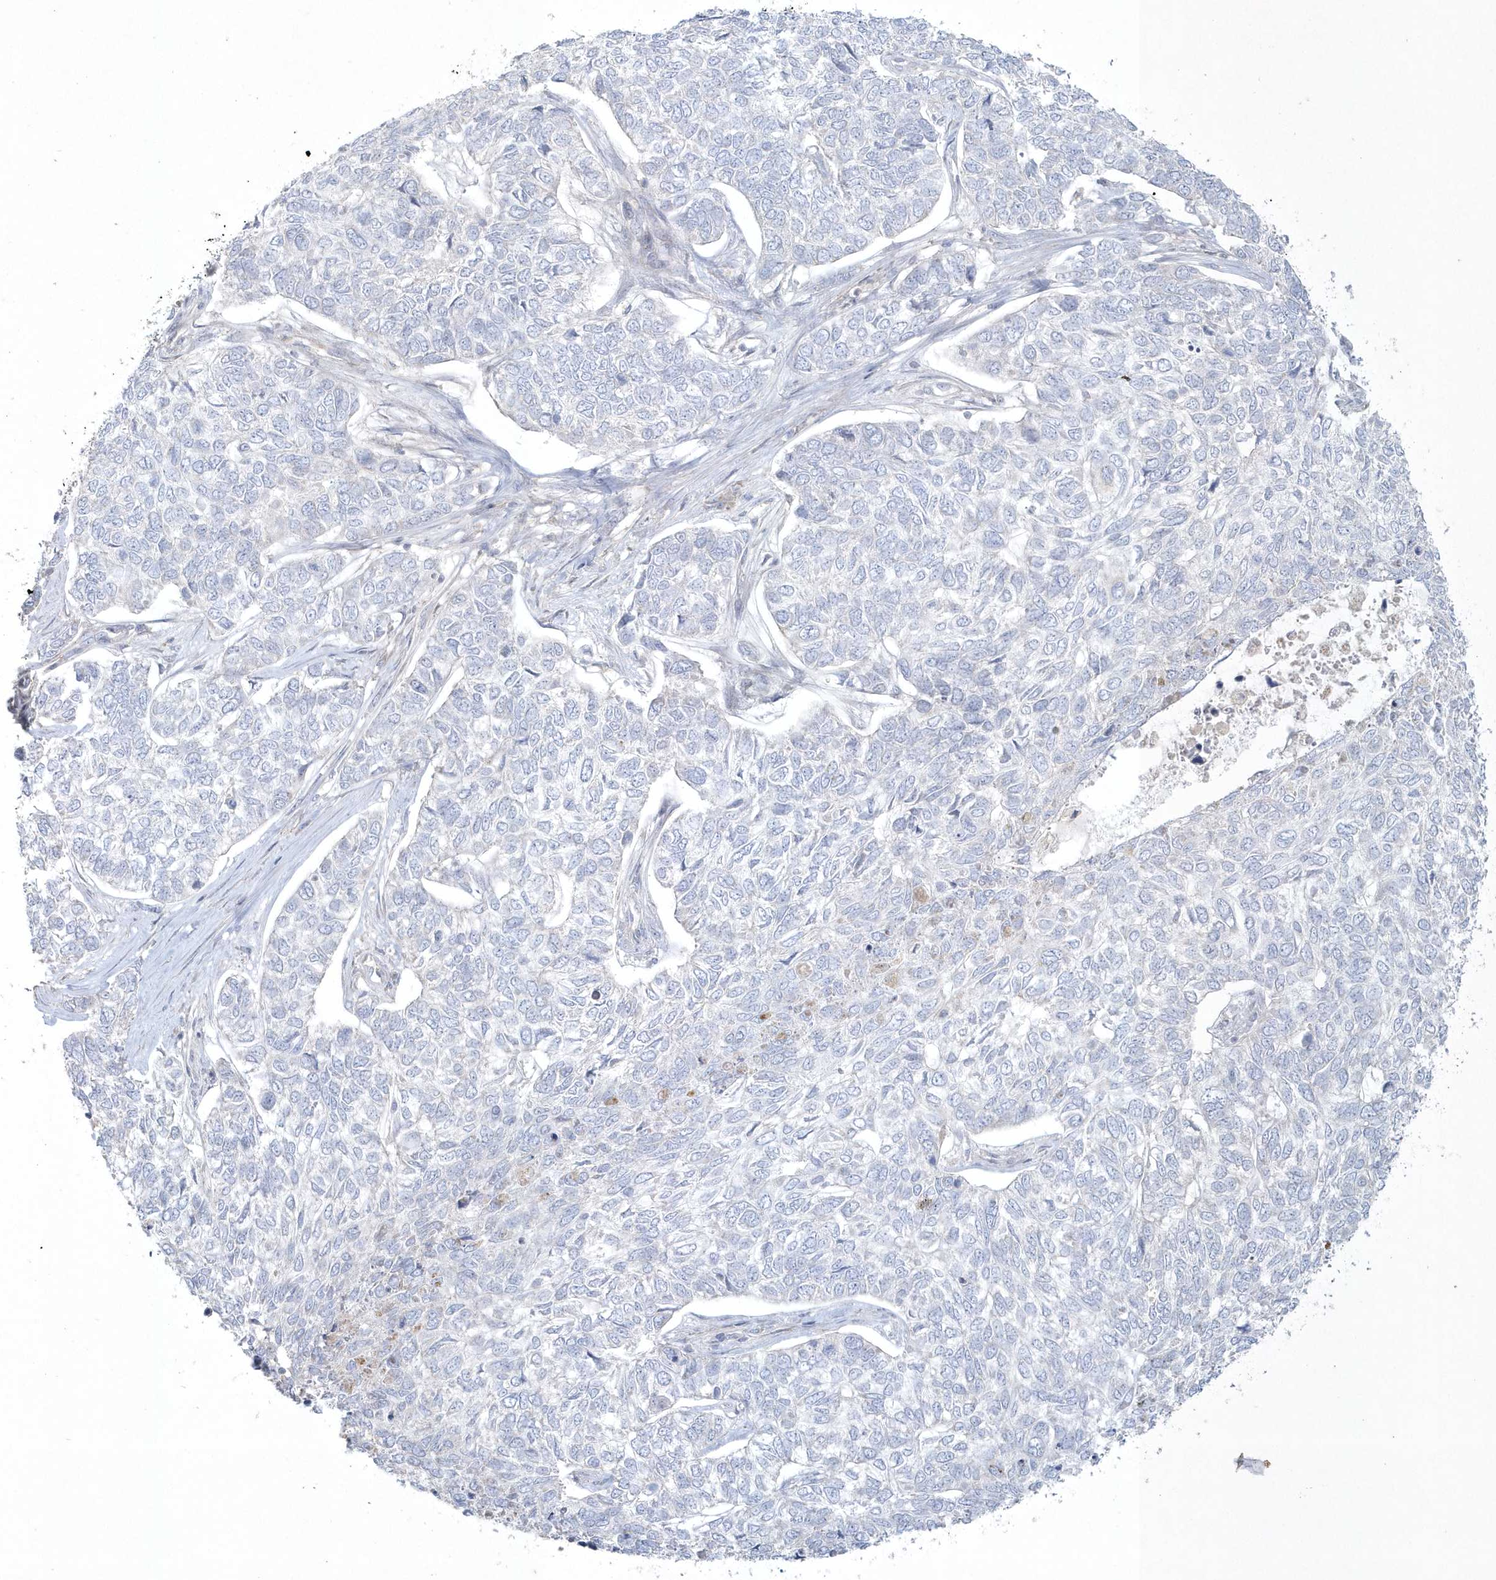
{"staining": {"intensity": "negative", "quantity": "none", "location": "none"}, "tissue": "skin cancer", "cell_type": "Tumor cells", "image_type": "cancer", "snomed": [{"axis": "morphology", "description": "Basal cell carcinoma"}, {"axis": "topography", "description": "Skin"}], "caption": "IHC photomicrograph of human skin cancer stained for a protein (brown), which exhibits no expression in tumor cells.", "gene": "BLTP3A", "patient": {"sex": "female", "age": 65}}